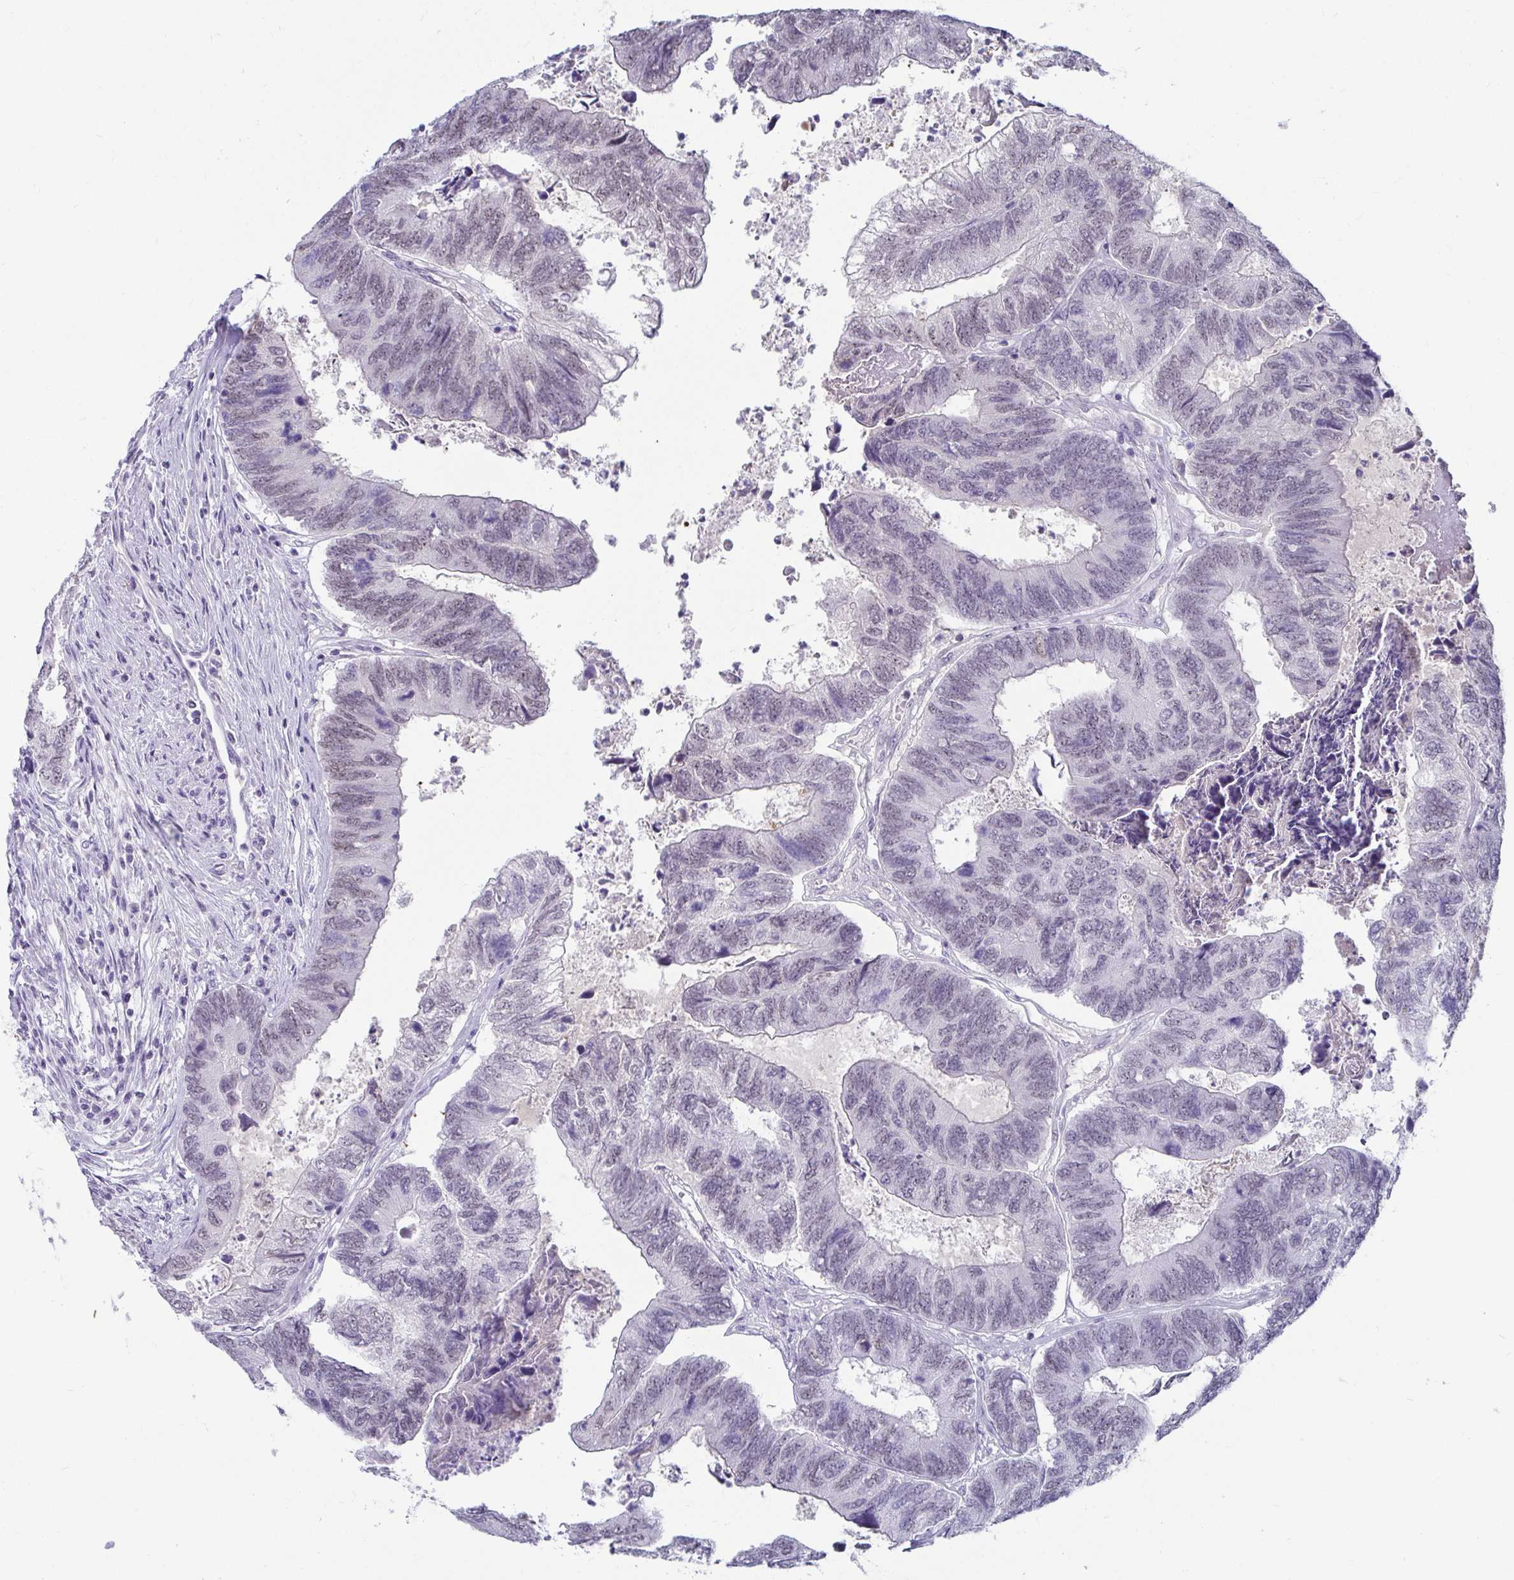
{"staining": {"intensity": "weak", "quantity": "25%-75%", "location": "nuclear"}, "tissue": "colorectal cancer", "cell_type": "Tumor cells", "image_type": "cancer", "snomed": [{"axis": "morphology", "description": "Adenocarcinoma, NOS"}, {"axis": "topography", "description": "Colon"}], "caption": "This is a histology image of immunohistochemistry (IHC) staining of colorectal adenocarcinoma, which shows weak staining in the nuclear of tumor cells.", "gene": "NPY", "patient": {"sex": "female", "age": 67}}